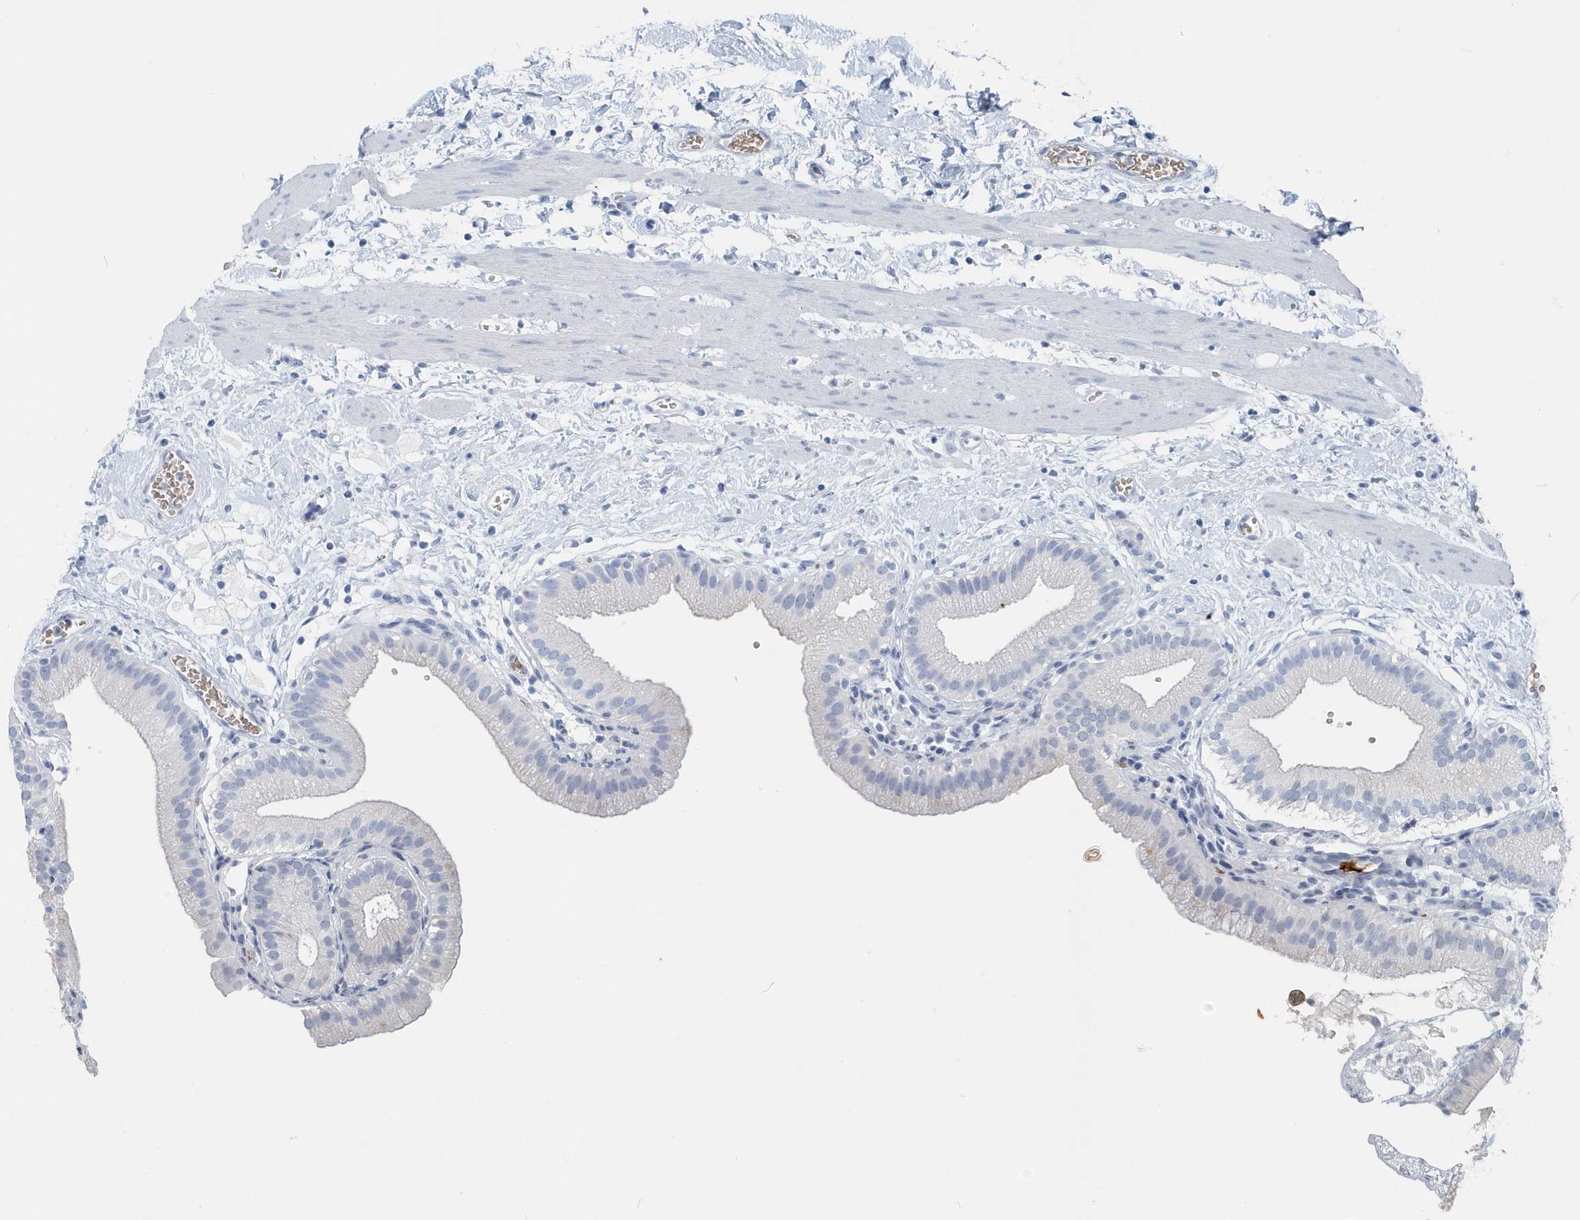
{"staining": {"intensity": "negative", "quantity": "none", "location": "none"}, "tissue": "gallbladder", "cell_type": "Glandular cells", "image_type": "normal", "snomed": [{"axis": "morphology", "description": "Normal tissue, NOS"}, {"axis": "topography", "description": "Gallbladder"}], "caption": "This image is of unremarkable gallbladder stained with immunohistochemistry (IHC) to label a protein in brown with the nuclei are counter-stained blue. There is no positivity in glandular cells.", "gene": "HBA2", "patient": {"sex": "male", "age": 55}}